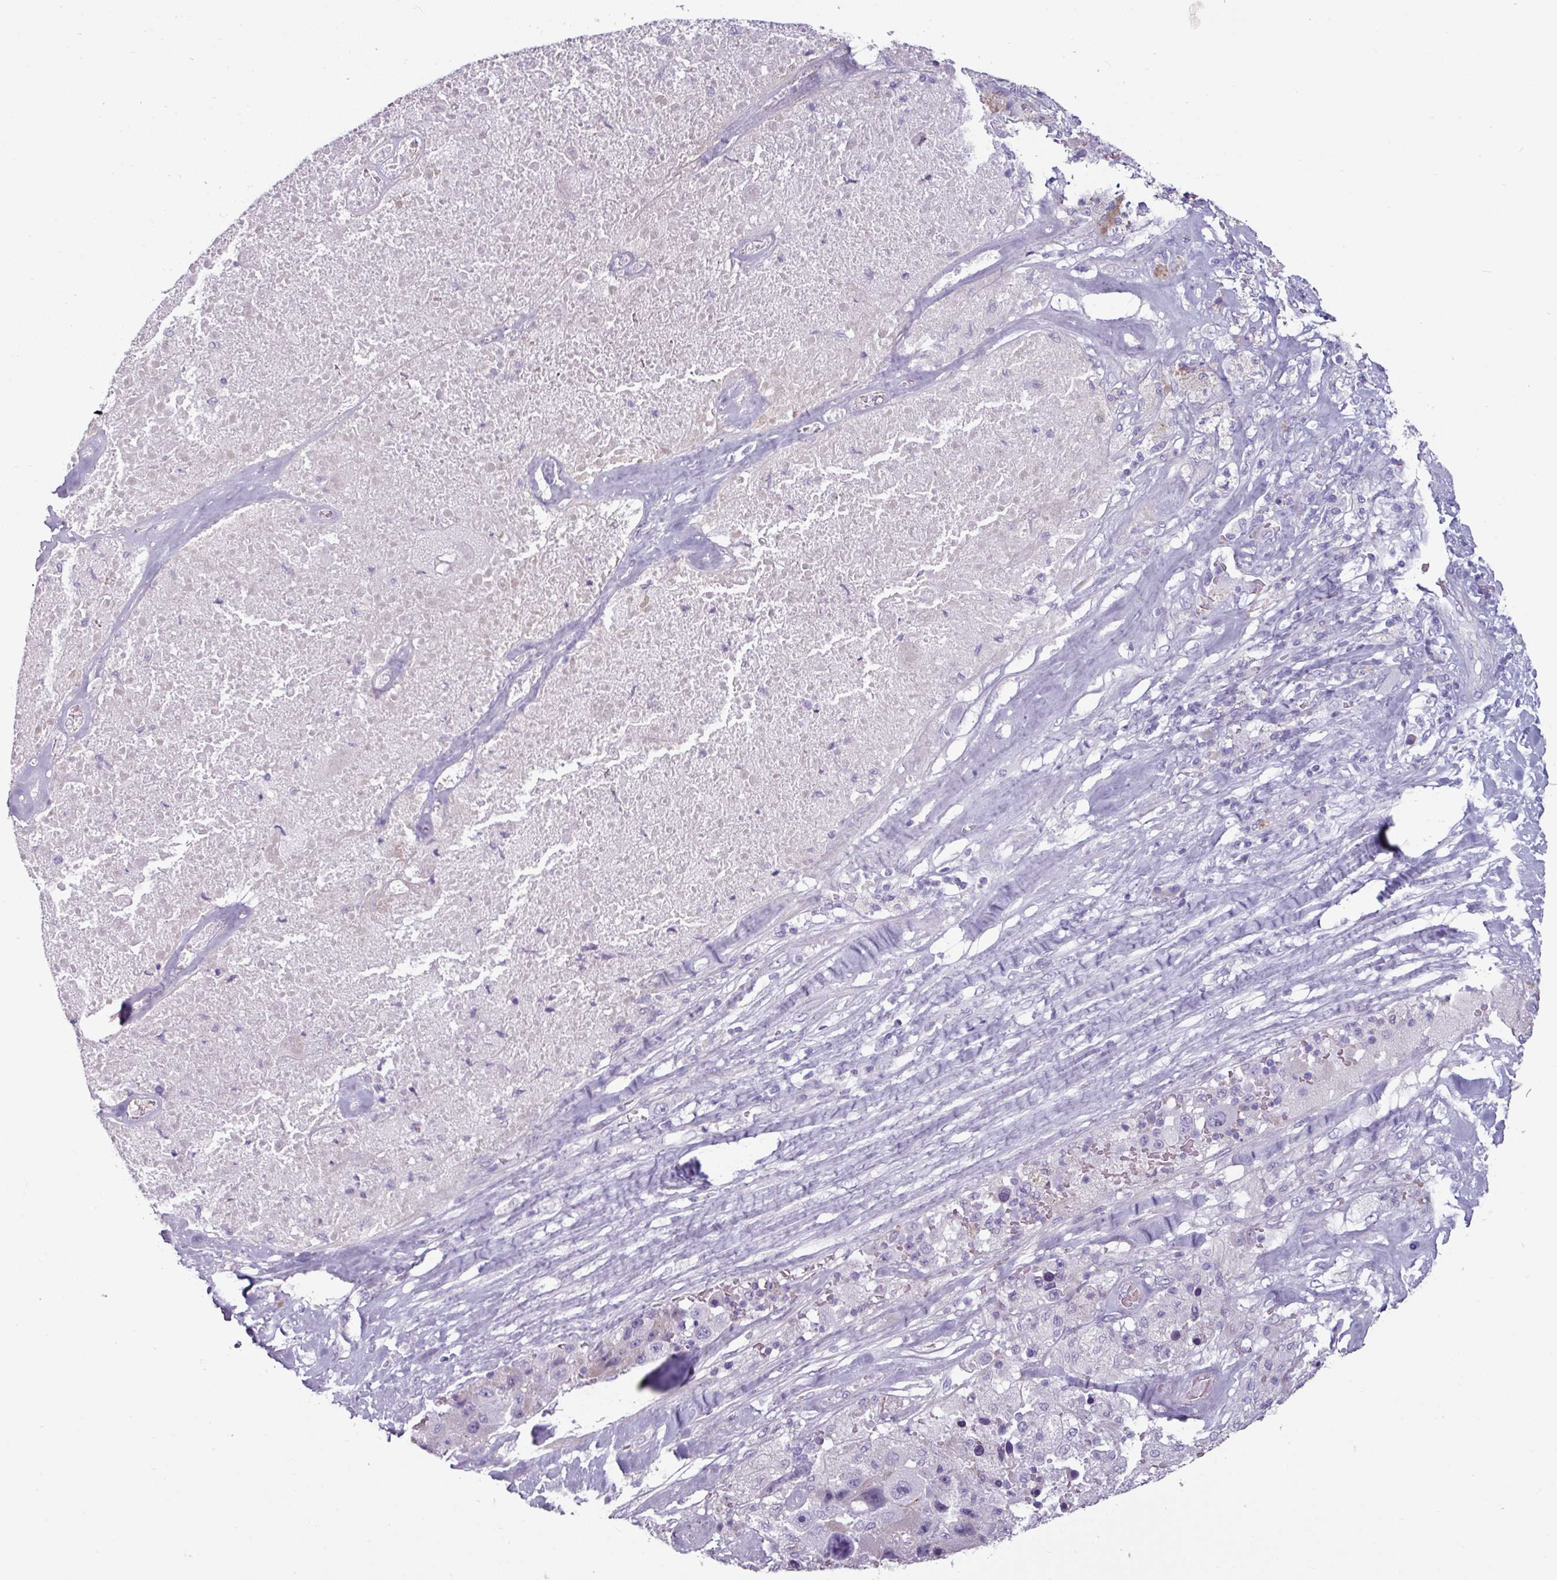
{"staining": {"intensity": "negative", "quantity": "none", "location": "none"}, "tissue": "melanoma", "cell_type": "Tumor cells", "image_type": "cancer", "snomed": [{"axis": "morphology", "description": "Malignant melanoma, Metastatic site"}, {"axis": "topography", "description": "Lymph node"}], "caption": "The immunohistochemistry (IHC) photomicrograph has no significant positivity in tumor cells of melanoma tissue.", "gene": "CLCA1", "patient": {"sex": "male", "age": 62}}